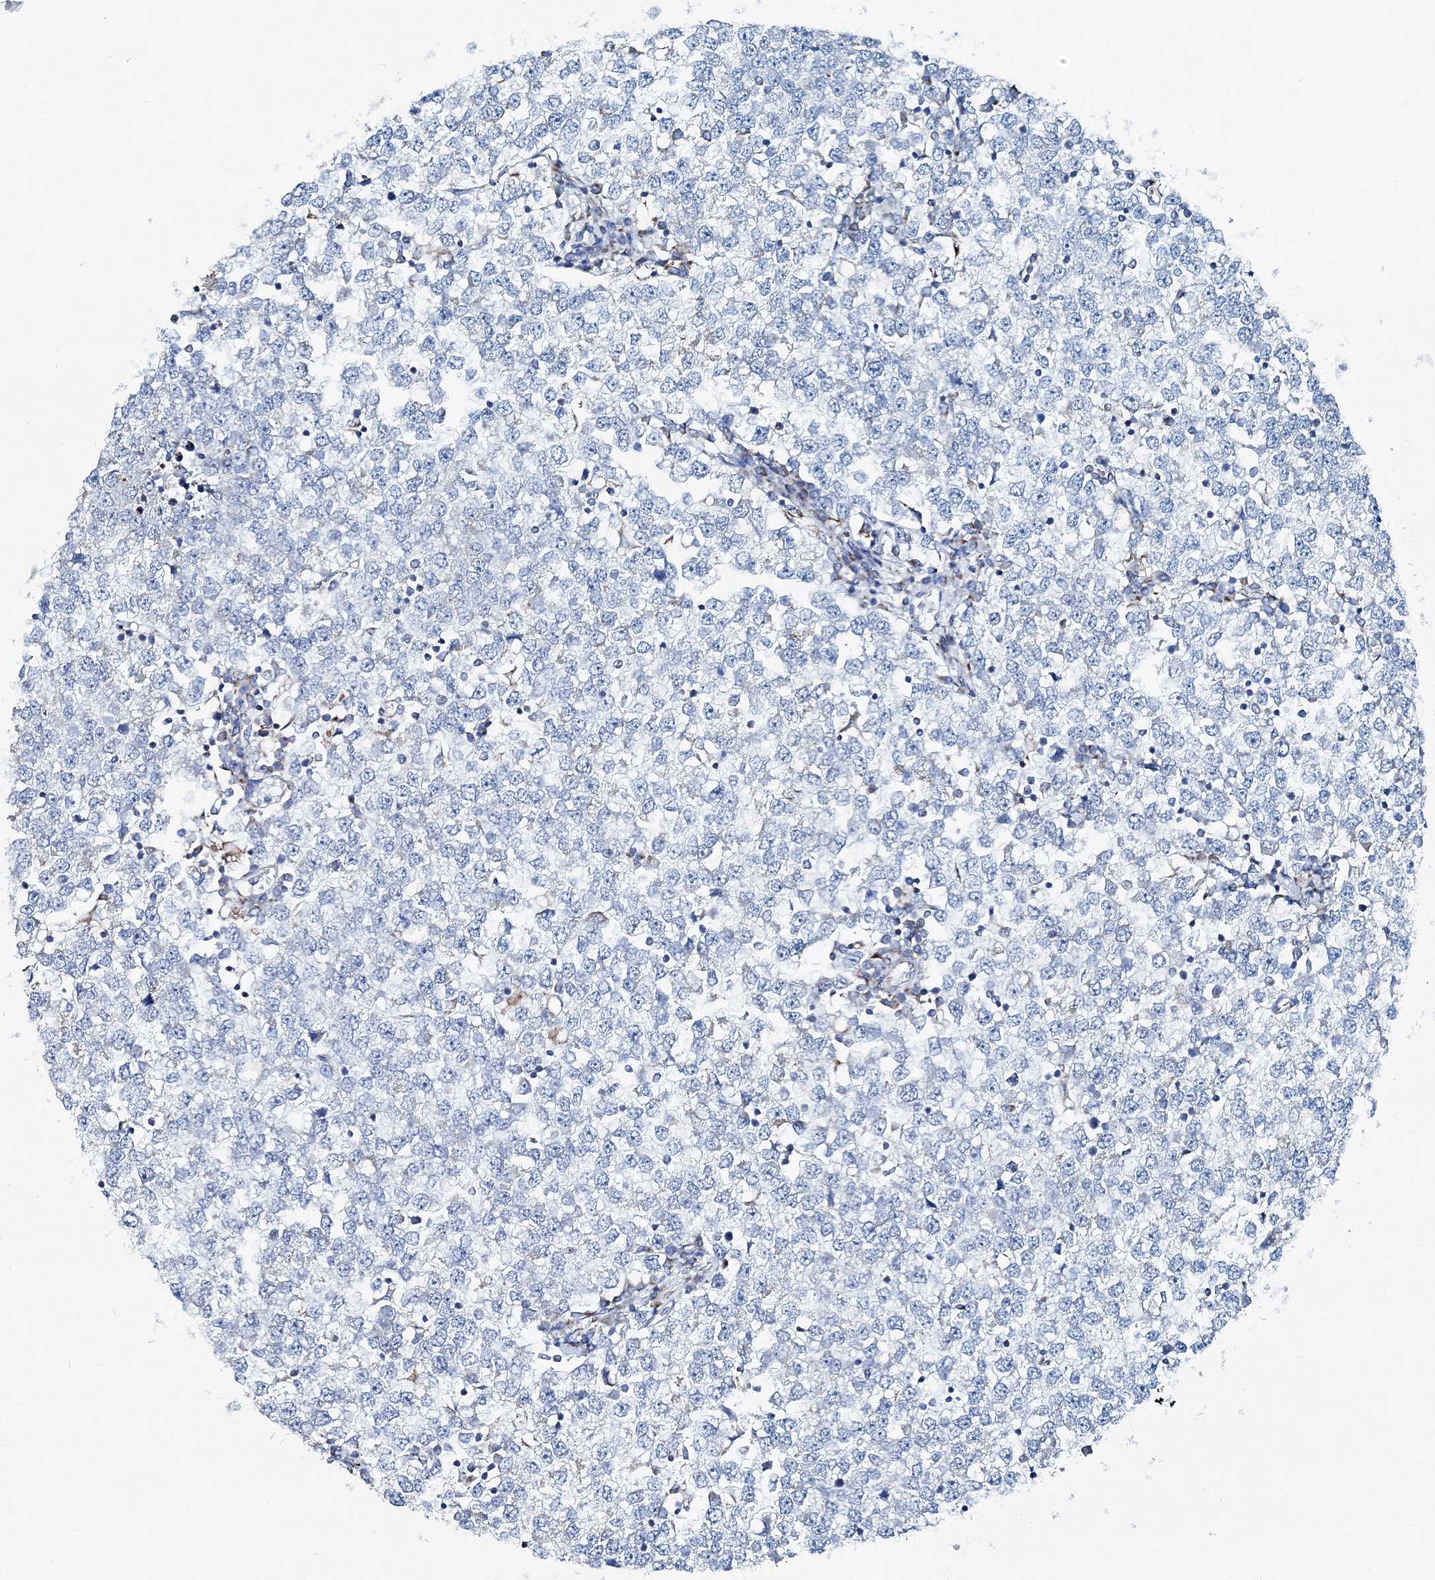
{"staining": {"intensity": "negative", "quantity": "none", "location": "none"}, "tissue": "testis cancer", "cell_type": "Tumor cells", "image_type": "cancer", "snomed": [{"axis": "morphology", "description": "Seminoma, NOS"}, {"axis": "topography", "description": "Testis"}], "caption": "There is no significant expression in tumor cells of testis cancer.", "gene": "GABARAPL2", "patient": {"sex": "male", "age": 65}}